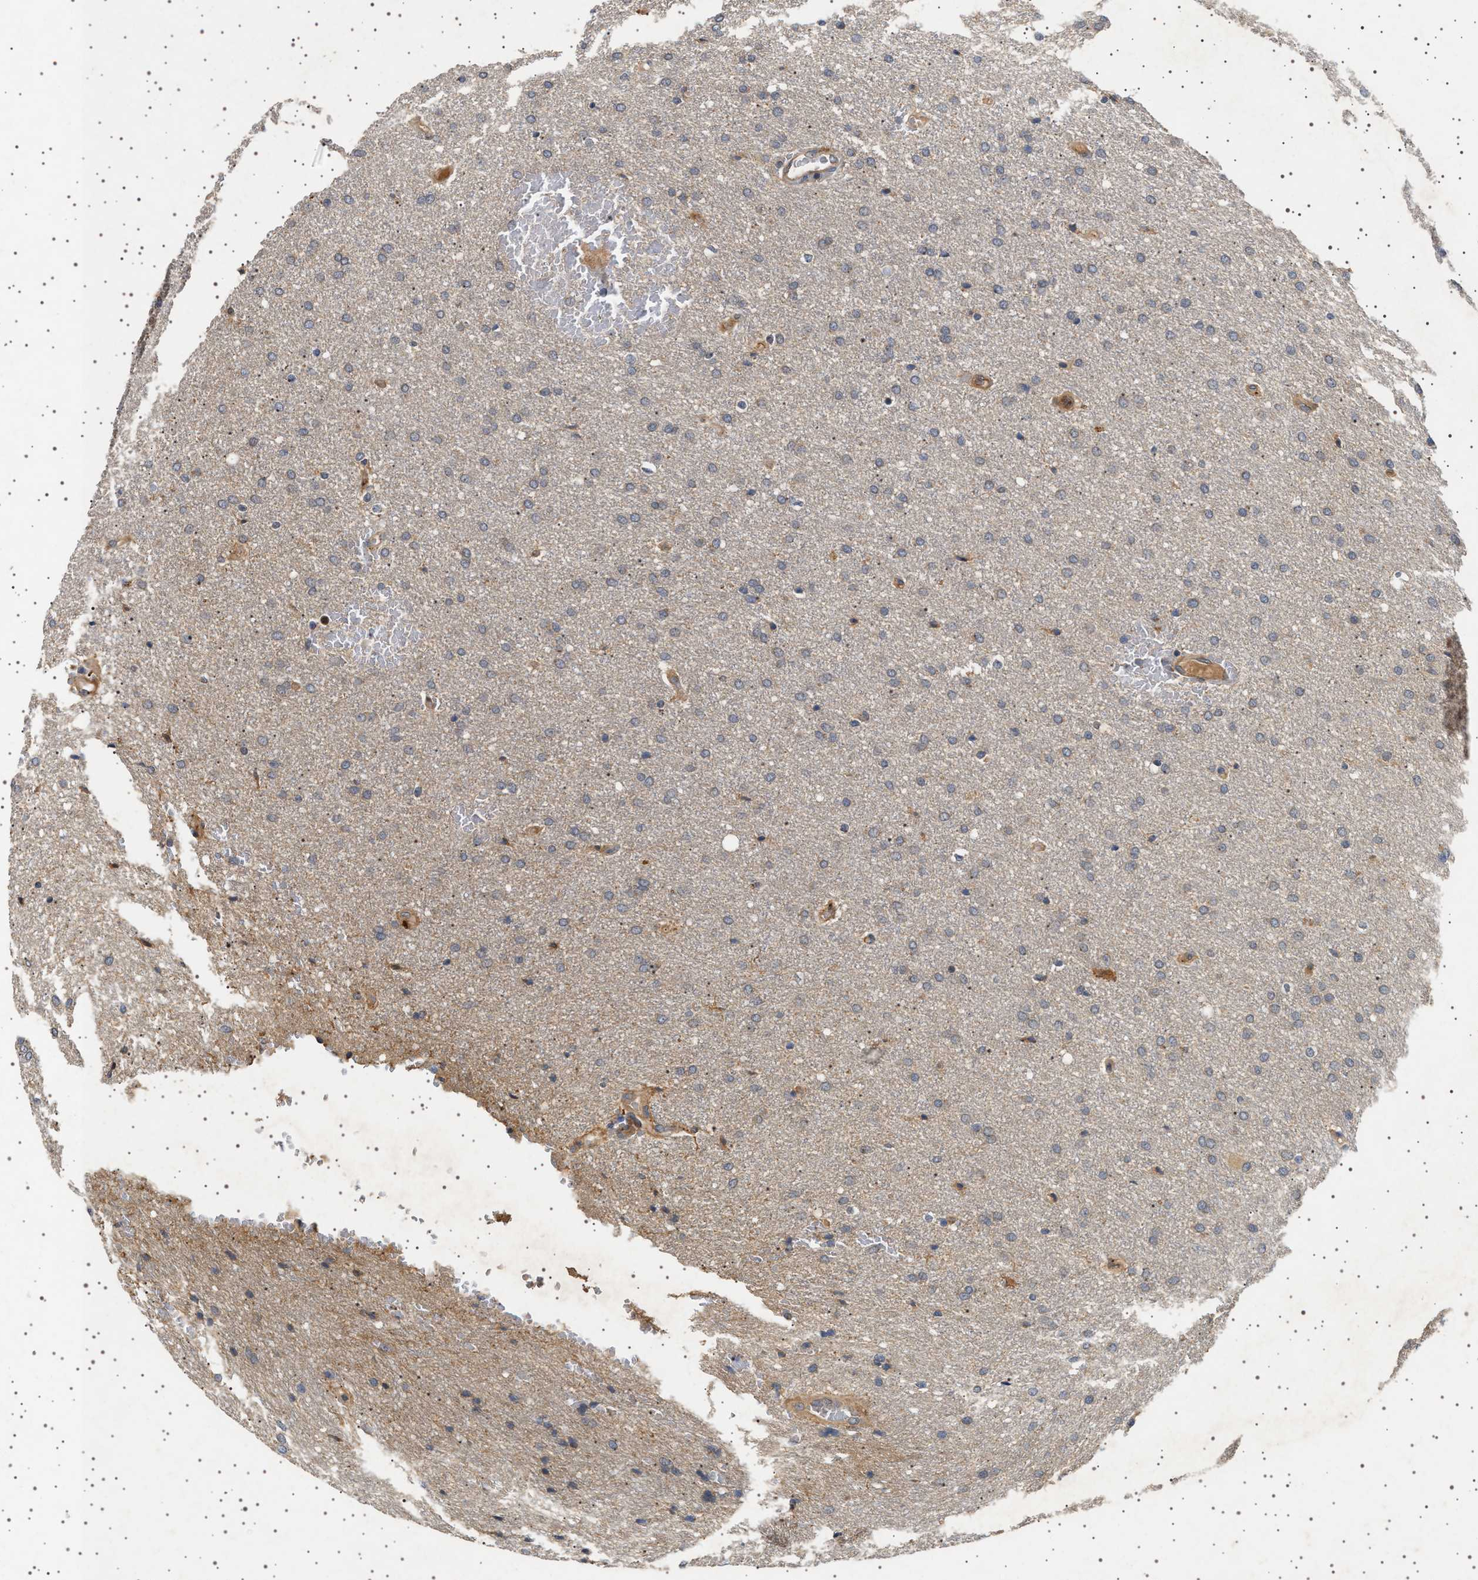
{"staining": {"intensity": "weak", "quantity": "<25%", "location": "cytoplasmic/membranous"}, "tissue": "glioma", "cell_type": "Tumor cells", "image_type": "cancer", "snomed": [{"axis": "morphology", "description": "Glioma, malignant, Low grade"}, {"axis": "topography", "description": "Brain"}], "caption": "Malignant low-grade glioma stained for a protein using IHC reveals no expression tumor cells.", "gene": "FICD", "patient": {"sex": "female", "age": 37}}